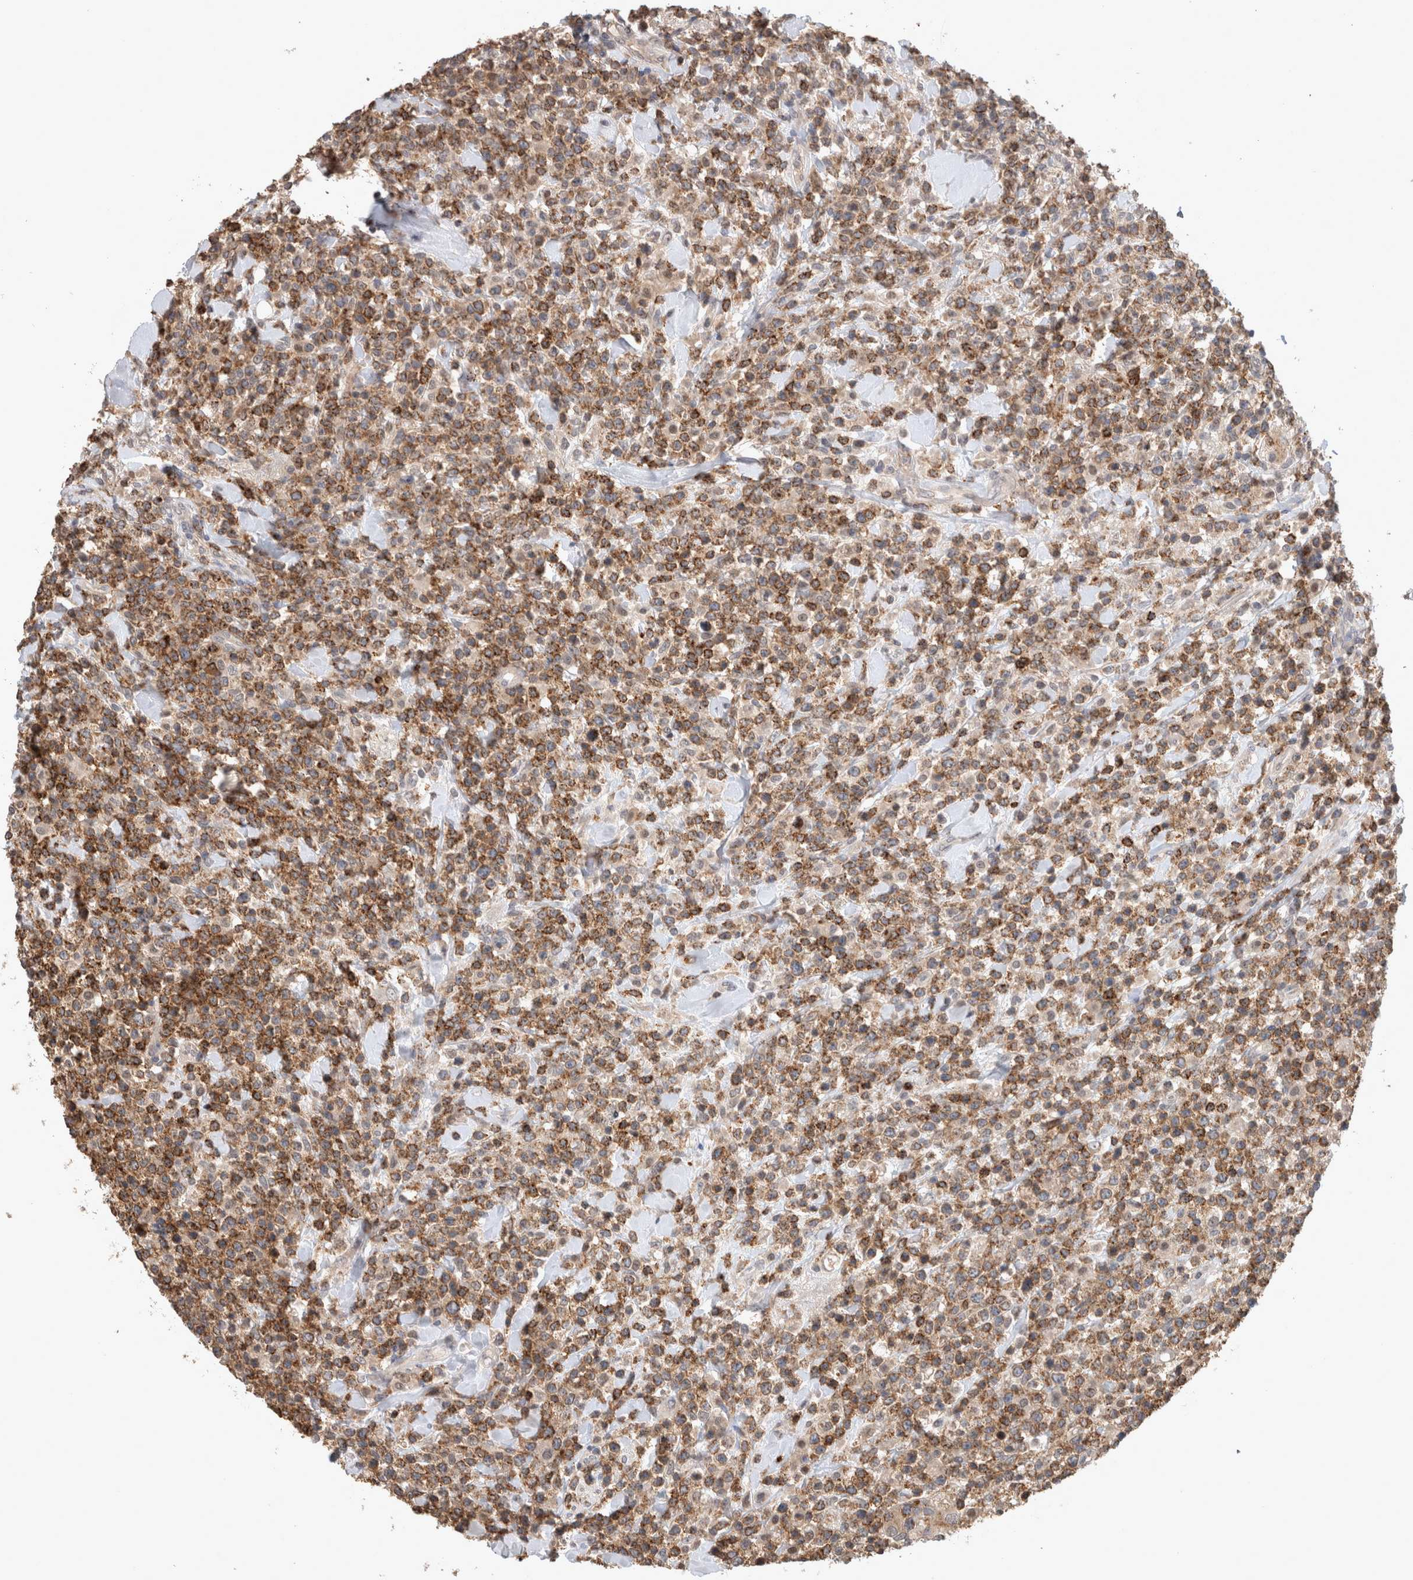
{"staining": {"intensity": "moderate", "quantity": ">75%", "location": "cytoplasmic/membranous"}, "tissue": "lymphoma", "cell_type": "Tumor cells", "image_type": "cancer", "snomed": [{"axis": "morphology", "description": "Malignant lymphoma, non-Hodgkin's type, High grade"}, {"axis": "topography", "description": "Colon"}], "caption": "This micrograph demonstrates IHC staining of human high-grade malignant lymphoma, non-Hodgkin's type, with medium moderate cytoplasmic/membranous positivity in about >75% of tumor cells.", "gene": "SERAC1", "patient": {"sex": "female", "age": 53}}